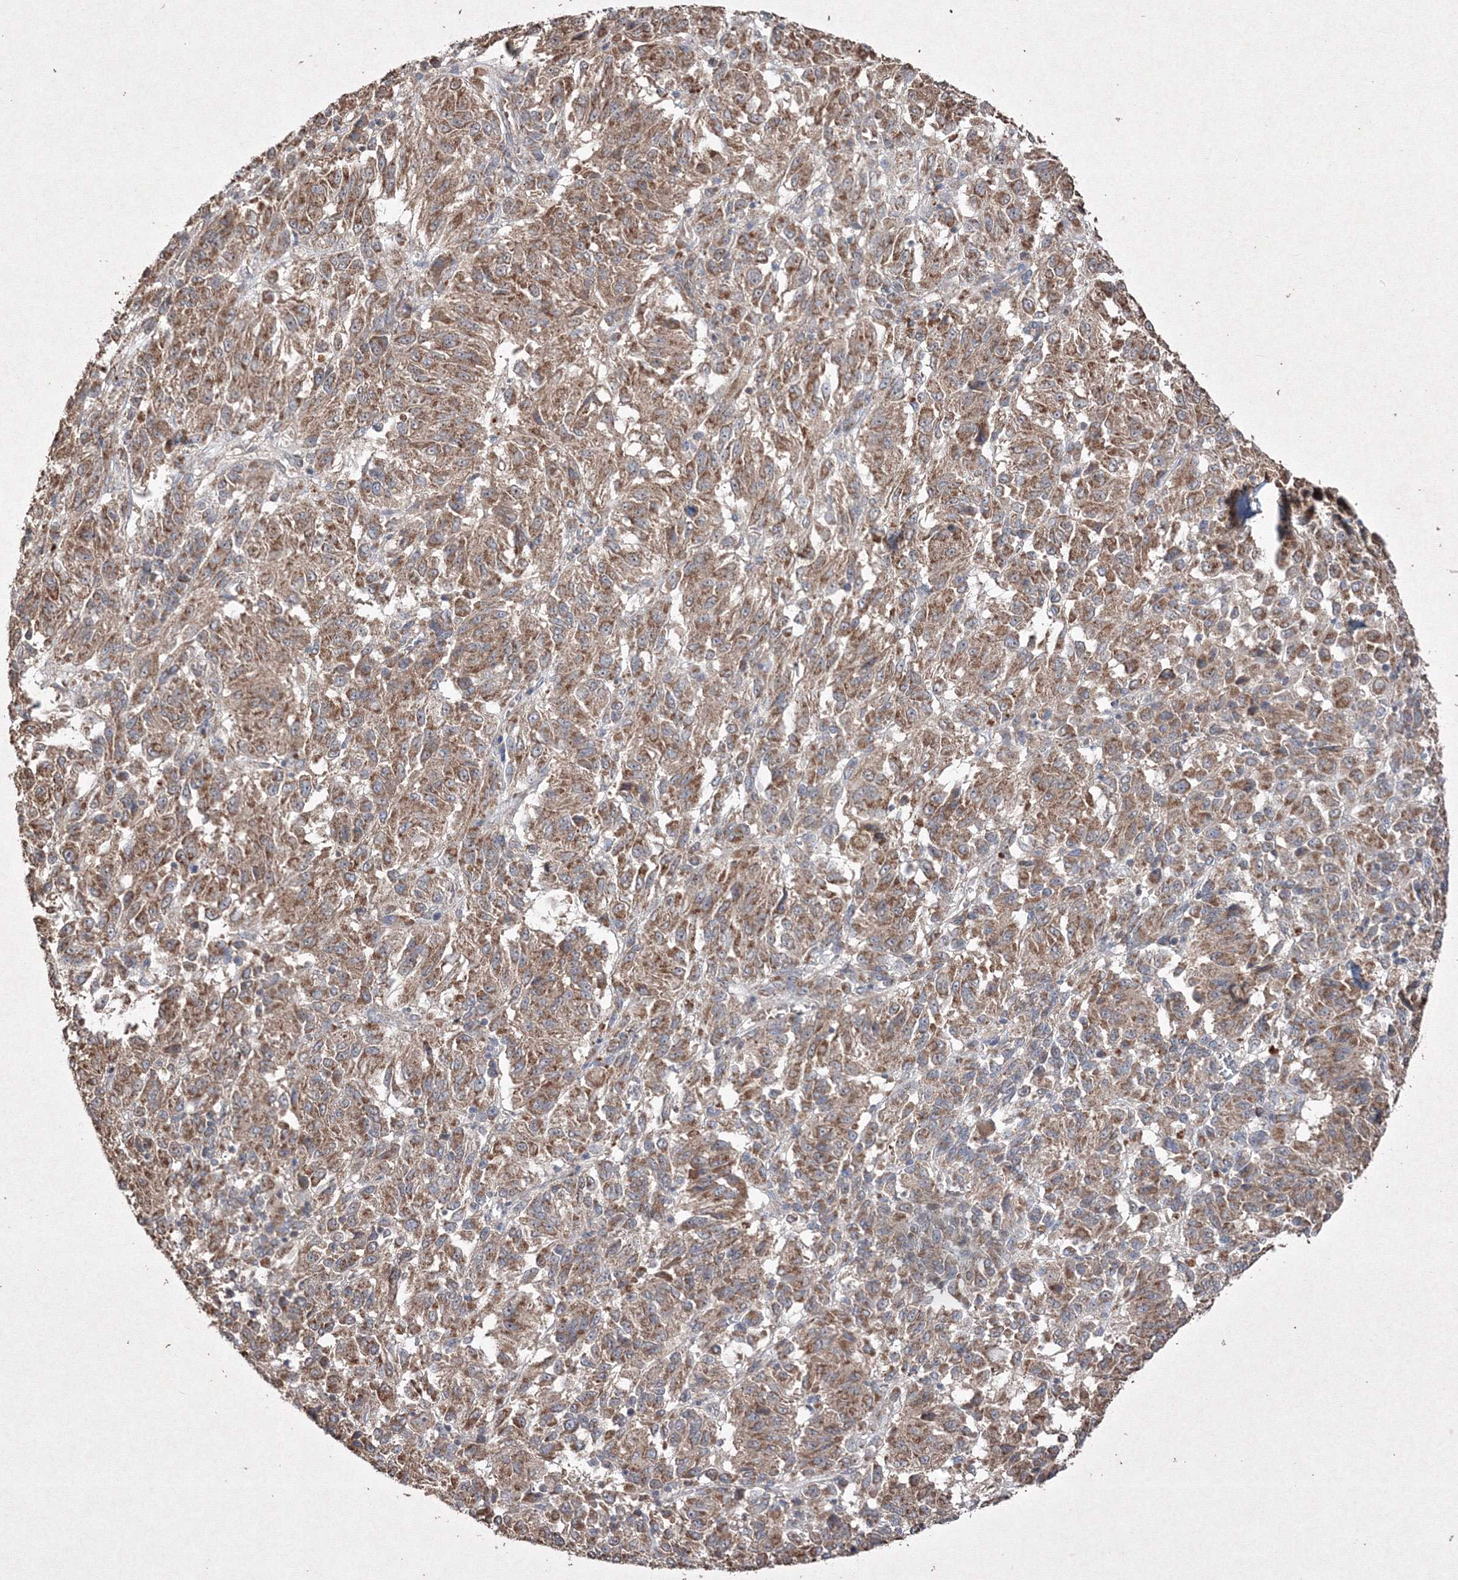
{"staining": {"intensity": "moderate", "quantity": ">75%", "location": "cytoplasmic/membranous"}, "tissue": "melanoma", "cell_type": "Tumor cells", "image_type": "cancer", "snomed": [{"axis": "morphology", "description": "Malignant melanoma, Metastatic site"}, {"axis": "topography", "description": "Lung"}], "caption": "Immunohistochemical staining of human melanoma shows medium levels of moderate cytoplasmic/membranous protein expression in approximately >75% of tumor cells.", "gene": "GRSF1", "patient": {"sex": "male", "age": 64}}